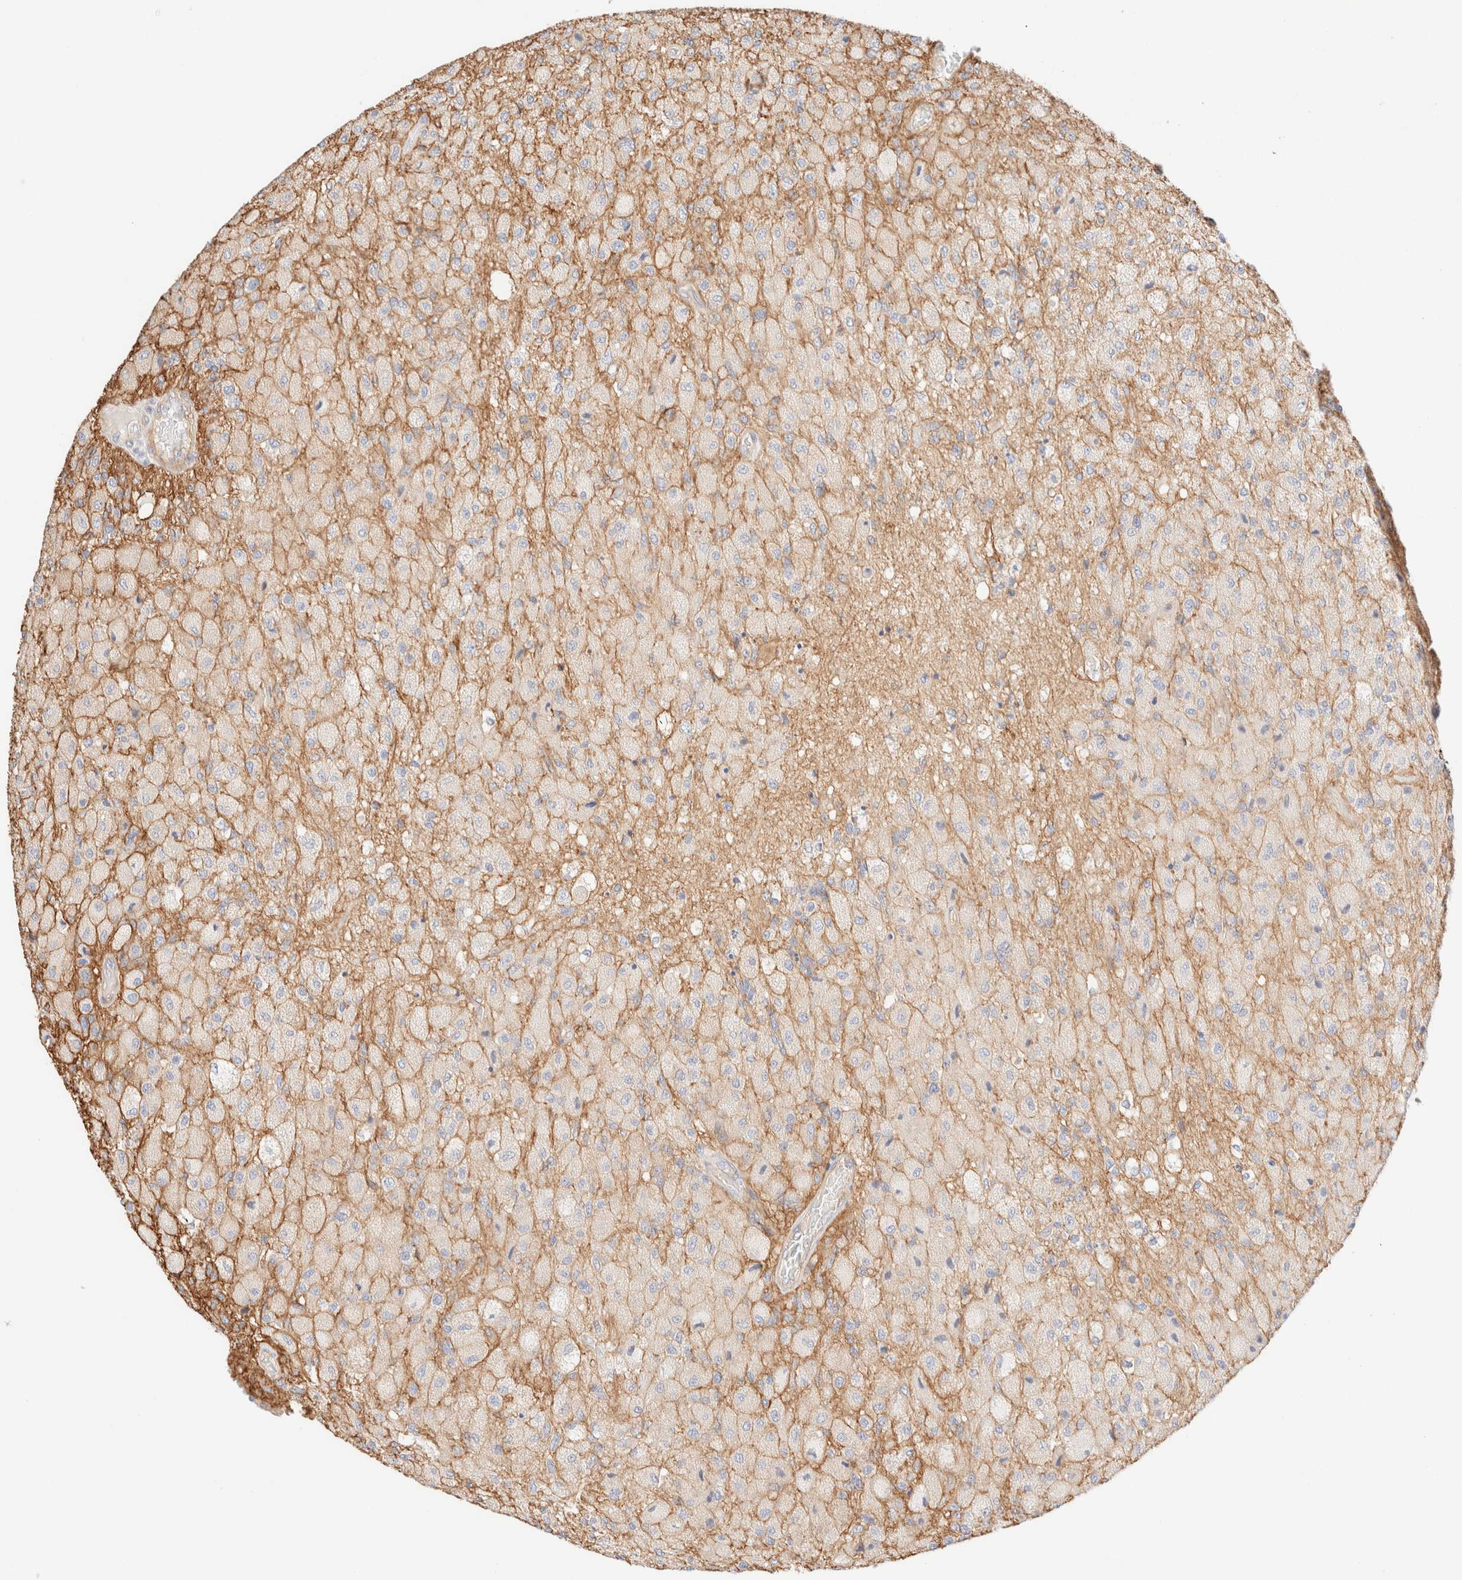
{"staining": {"intensity": "negative", "quantity": "none", "location": "none"}, "tissue": "glioma", "cell_type": "Tumor cells", "image_type": "cancer", "snomed": [{"axis": "morphology", "description": "Normal tissue, NOS"}, {"axis": "morphology", "description": "Glioma, malignant, High grade"}, {"axis": "topography", "description": "Cerebral cortex"}], "caption": "IHC image of glioma stained for a protein (brown), which shows no staining in tumor cells.", "gene": "NIBAN2", "patient": {"sex": "male", "age": 77}}